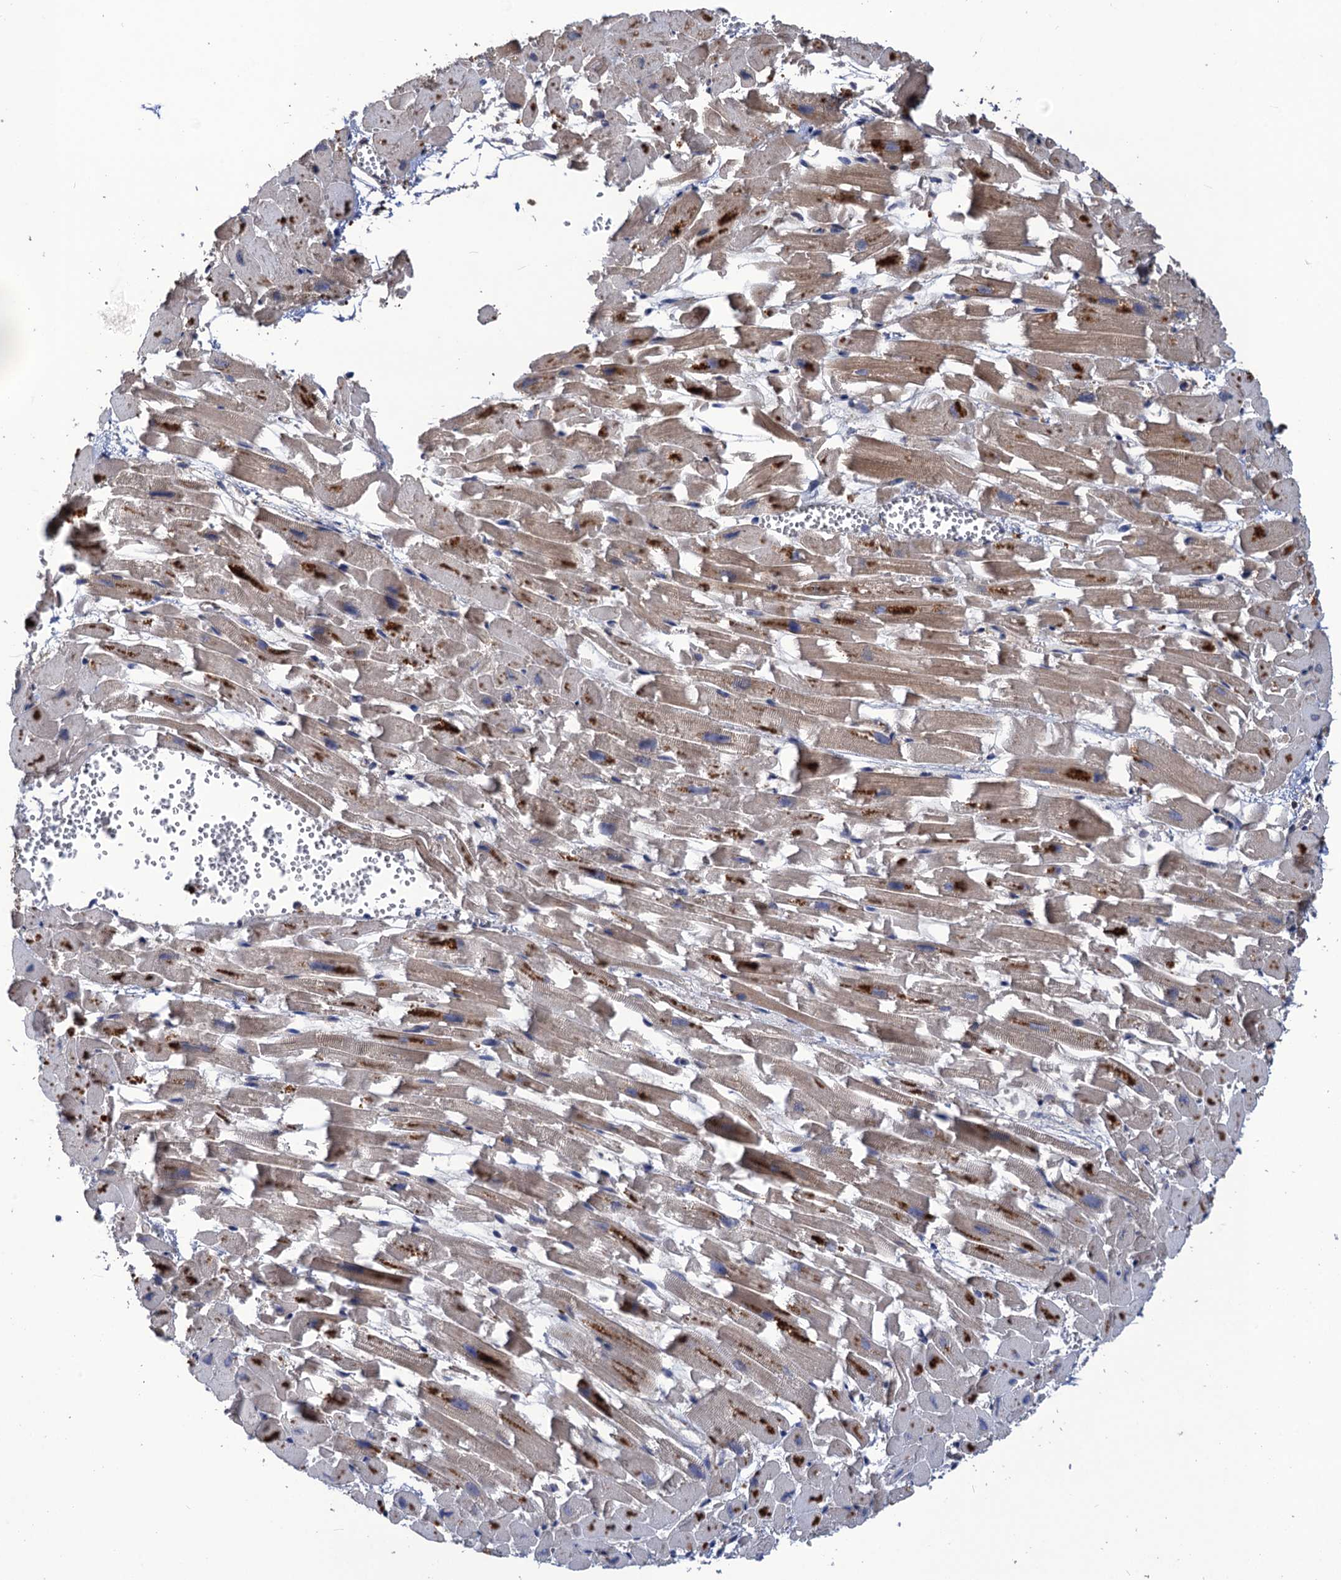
{"staining": {"intensity": "weak", "quantity": "25%-75%", "location": "cytoplasmic/membranous"}, "tissue": "heart muscle", "cell_type": "Cardiomyocytes", "image_type": "normal", "snomed": [{"axis": "morphology", "description": "Normal tissue, NOS"}, {"axis": "topography", "description": "Heart"}], "caption": "This histopathology image reveals immunohistochemistry (IHC) staining of unremarkable human heart muscle, with low weak cytoplasmic/membranous positivity in about 25%-75% of cardiomyocytes.", "gene": "DGKA", "patient": {"sex": "female", "age": 64}}